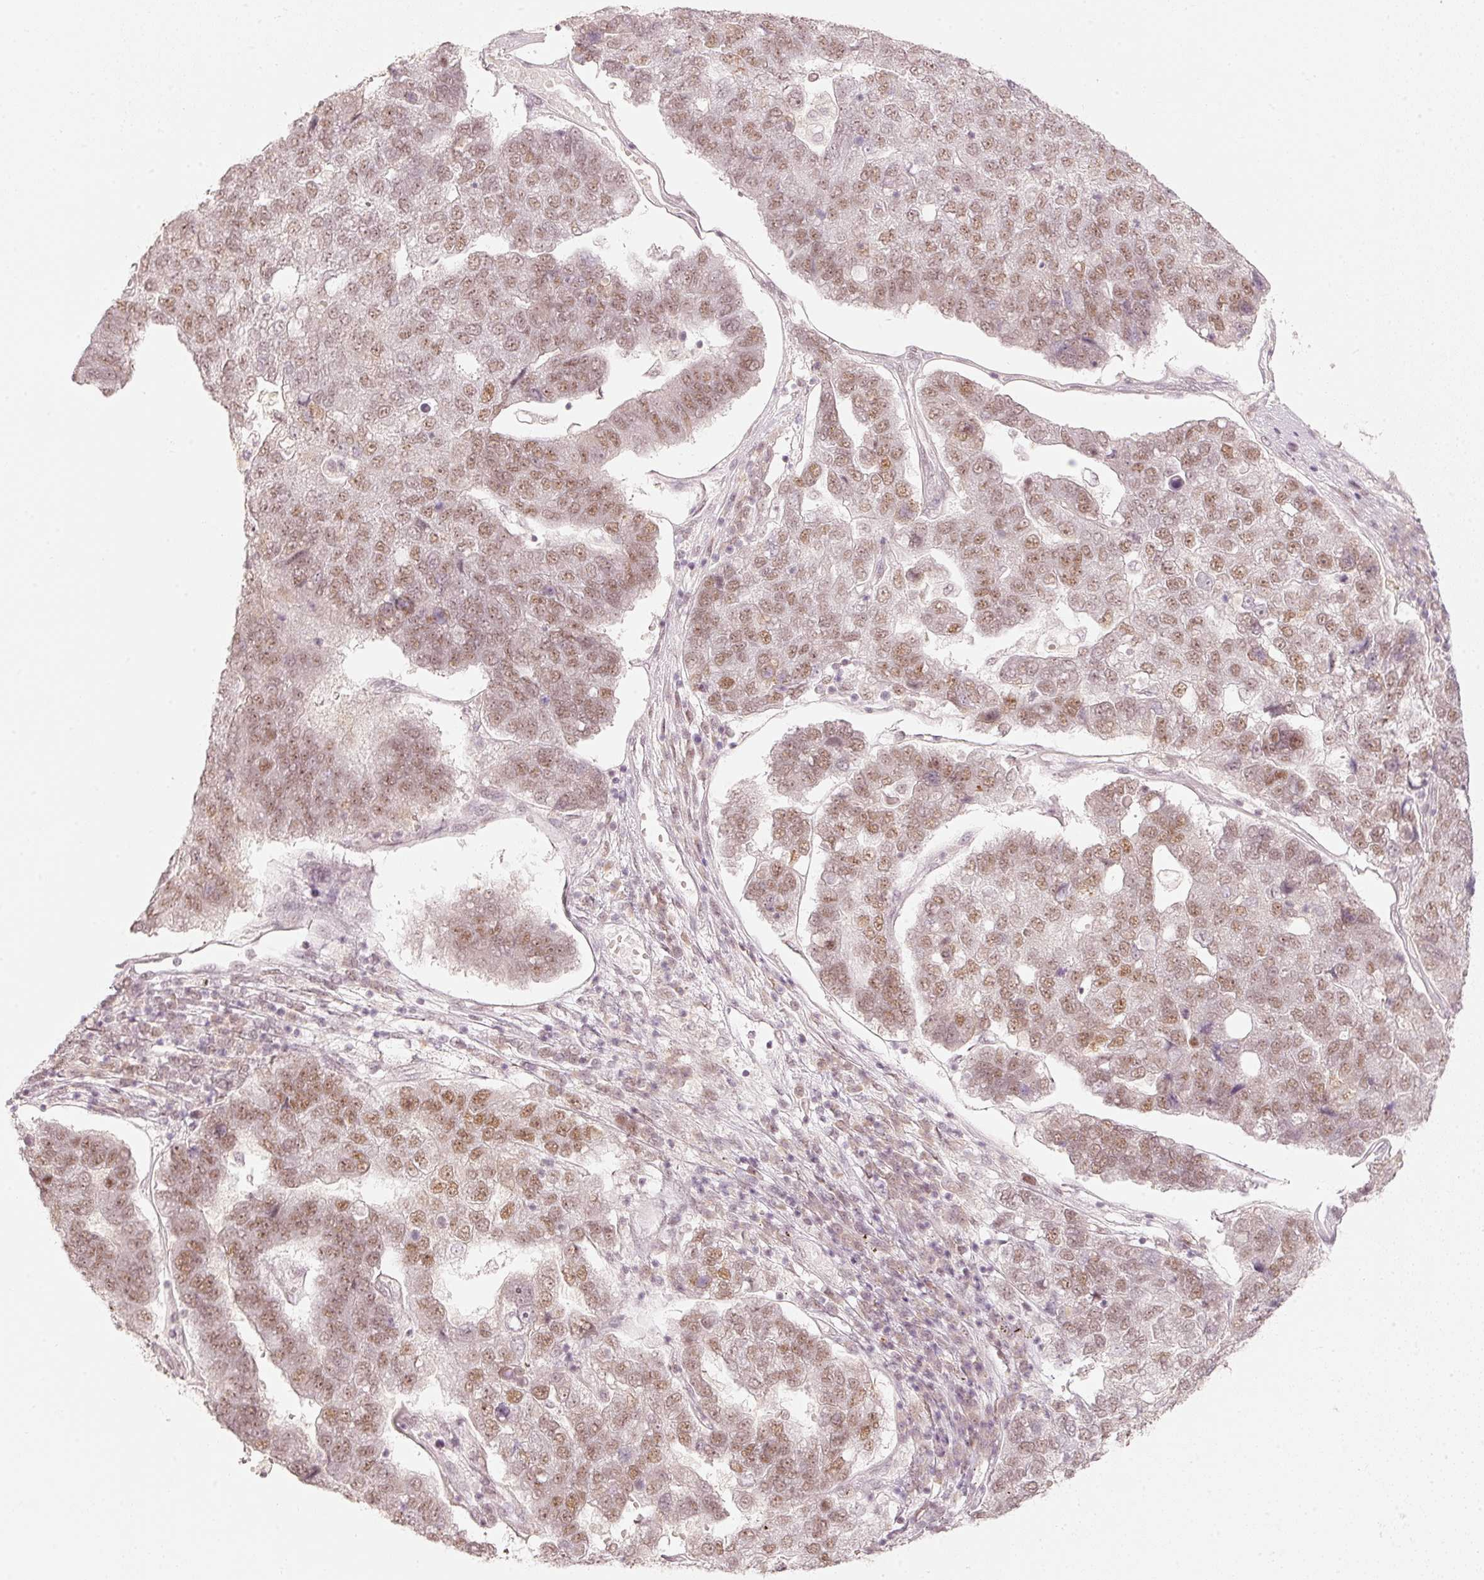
{"staining": {"intensity": "moderate", "quantity": "25%-75%", "location": "nuclear"}, "tissue": "pancreatic cancer", "cell_type": "Tumor cells", "image_type": "cancer", "snomed": [{"axis": "morphology", "description": "Adenocarcinoma, NOS"}, {"axis": "topography", "description": "Pancreas"}], "caption": "Adenocarcinoma (pancreatic) tissue displays moderate nuclear staining in about 25%-75% of tumor cells, visualized by immunohistochemistry. The staining is performed using DAB brown chromogen to label protein expression. The nuclei are counter-stained blue using hematoxylin.", "gene": "PPP1R10", "patient": {"sex": "female", "age": 61}}